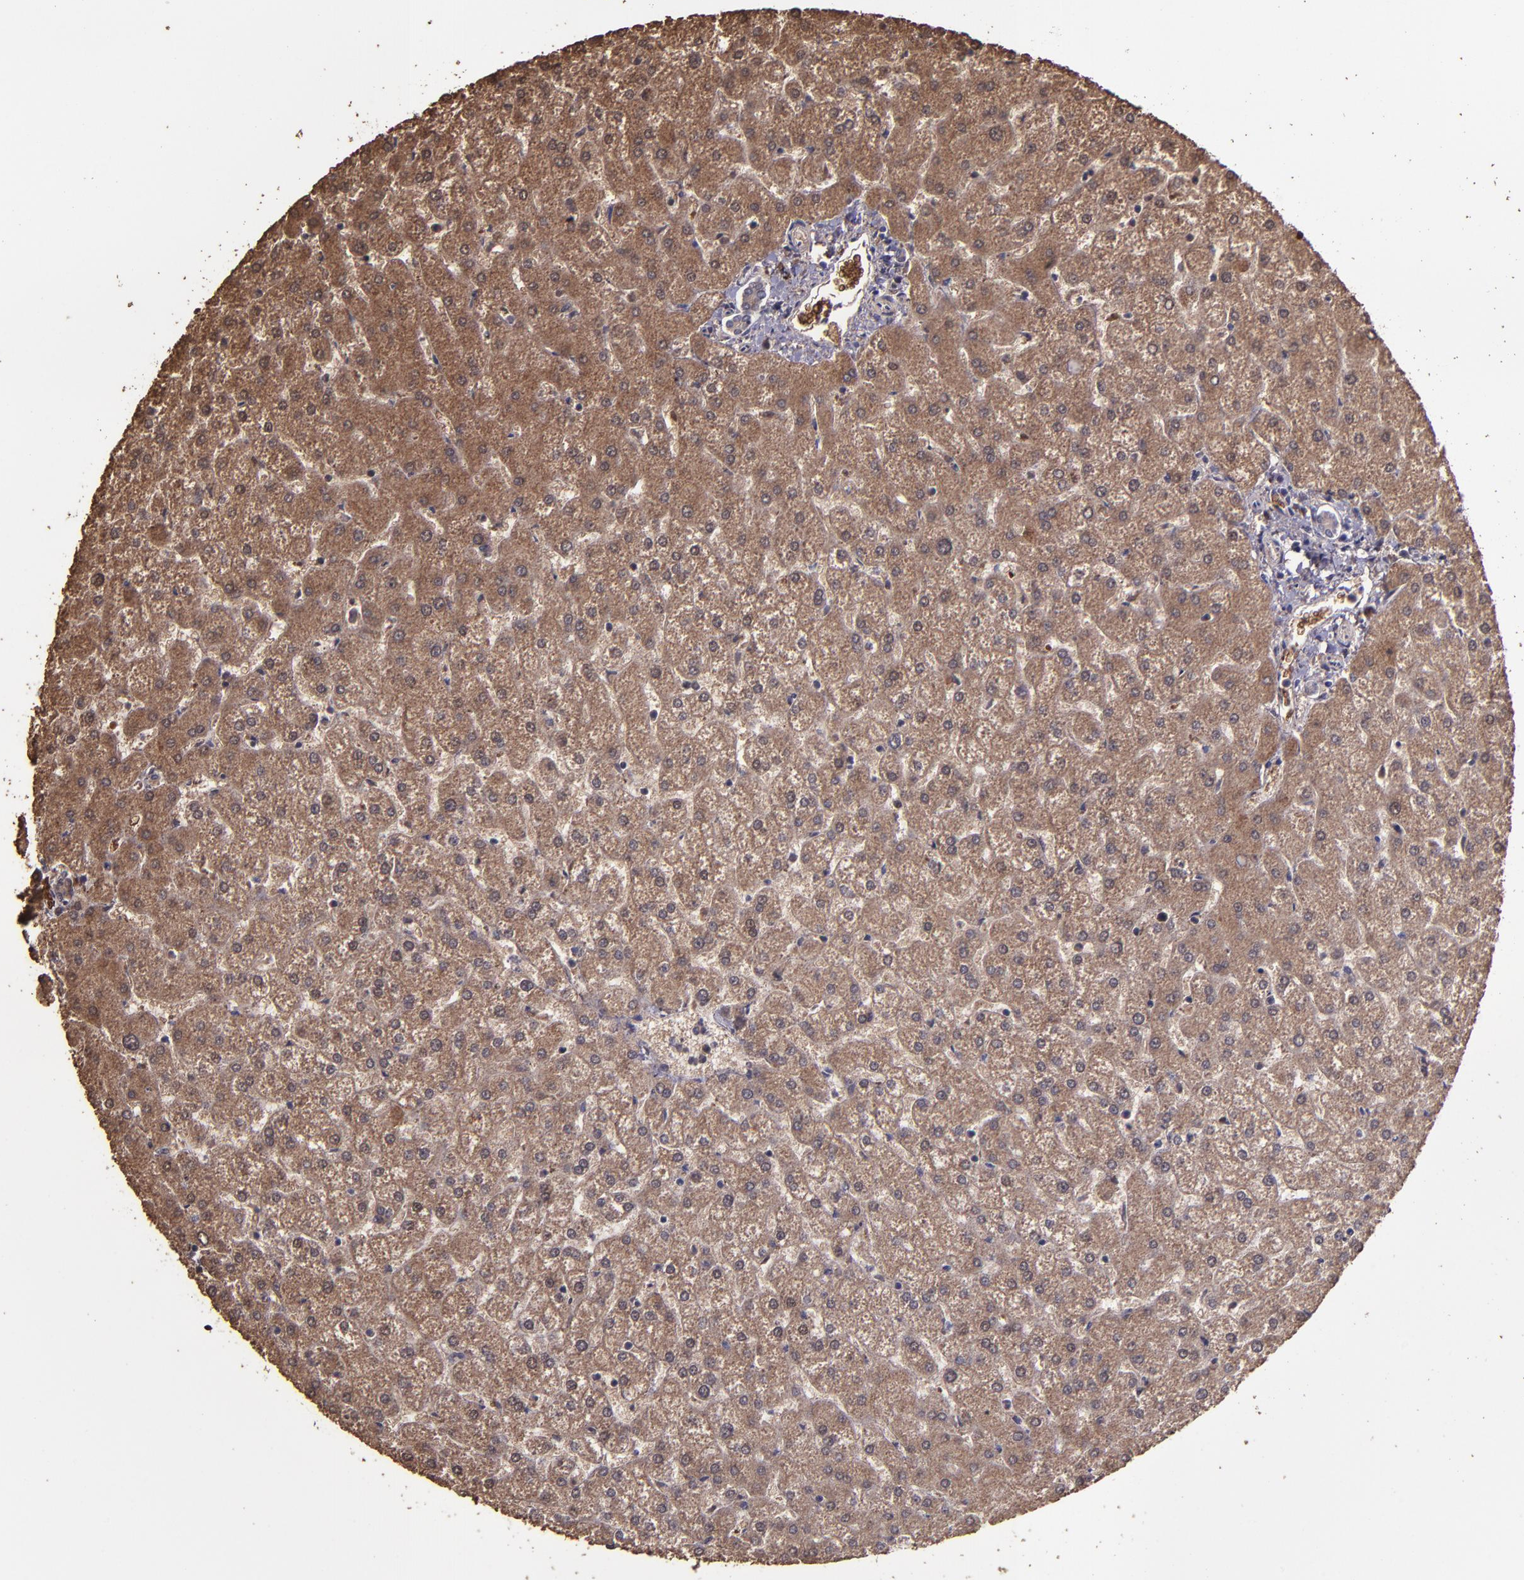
{"staining": {"intensity": "weak", "quantity": ">75%", "location": "cytoplasmic/membranous"}, "tissue": "liver", "cell_type": "Cholangiocytes", "image_type": "normal", "snomed": [{"axis": "morphology", "description": "Normal tissue, NOS"}, {"axis": "topography", "description": "Liver"}], "caption": "Cholangiocytes exhibit low levels of weak cytoplasmic/membranous positivity in approximately >75% of cells in normal human liver. (Stains: DAB (3,3'-diaminobenzidine) in brown, nuclei in blue, Microscopy: brightfield microscopy at high magnification).", "gene": "SERPINF2", "patient": {"sex": "female", "age": 32}}